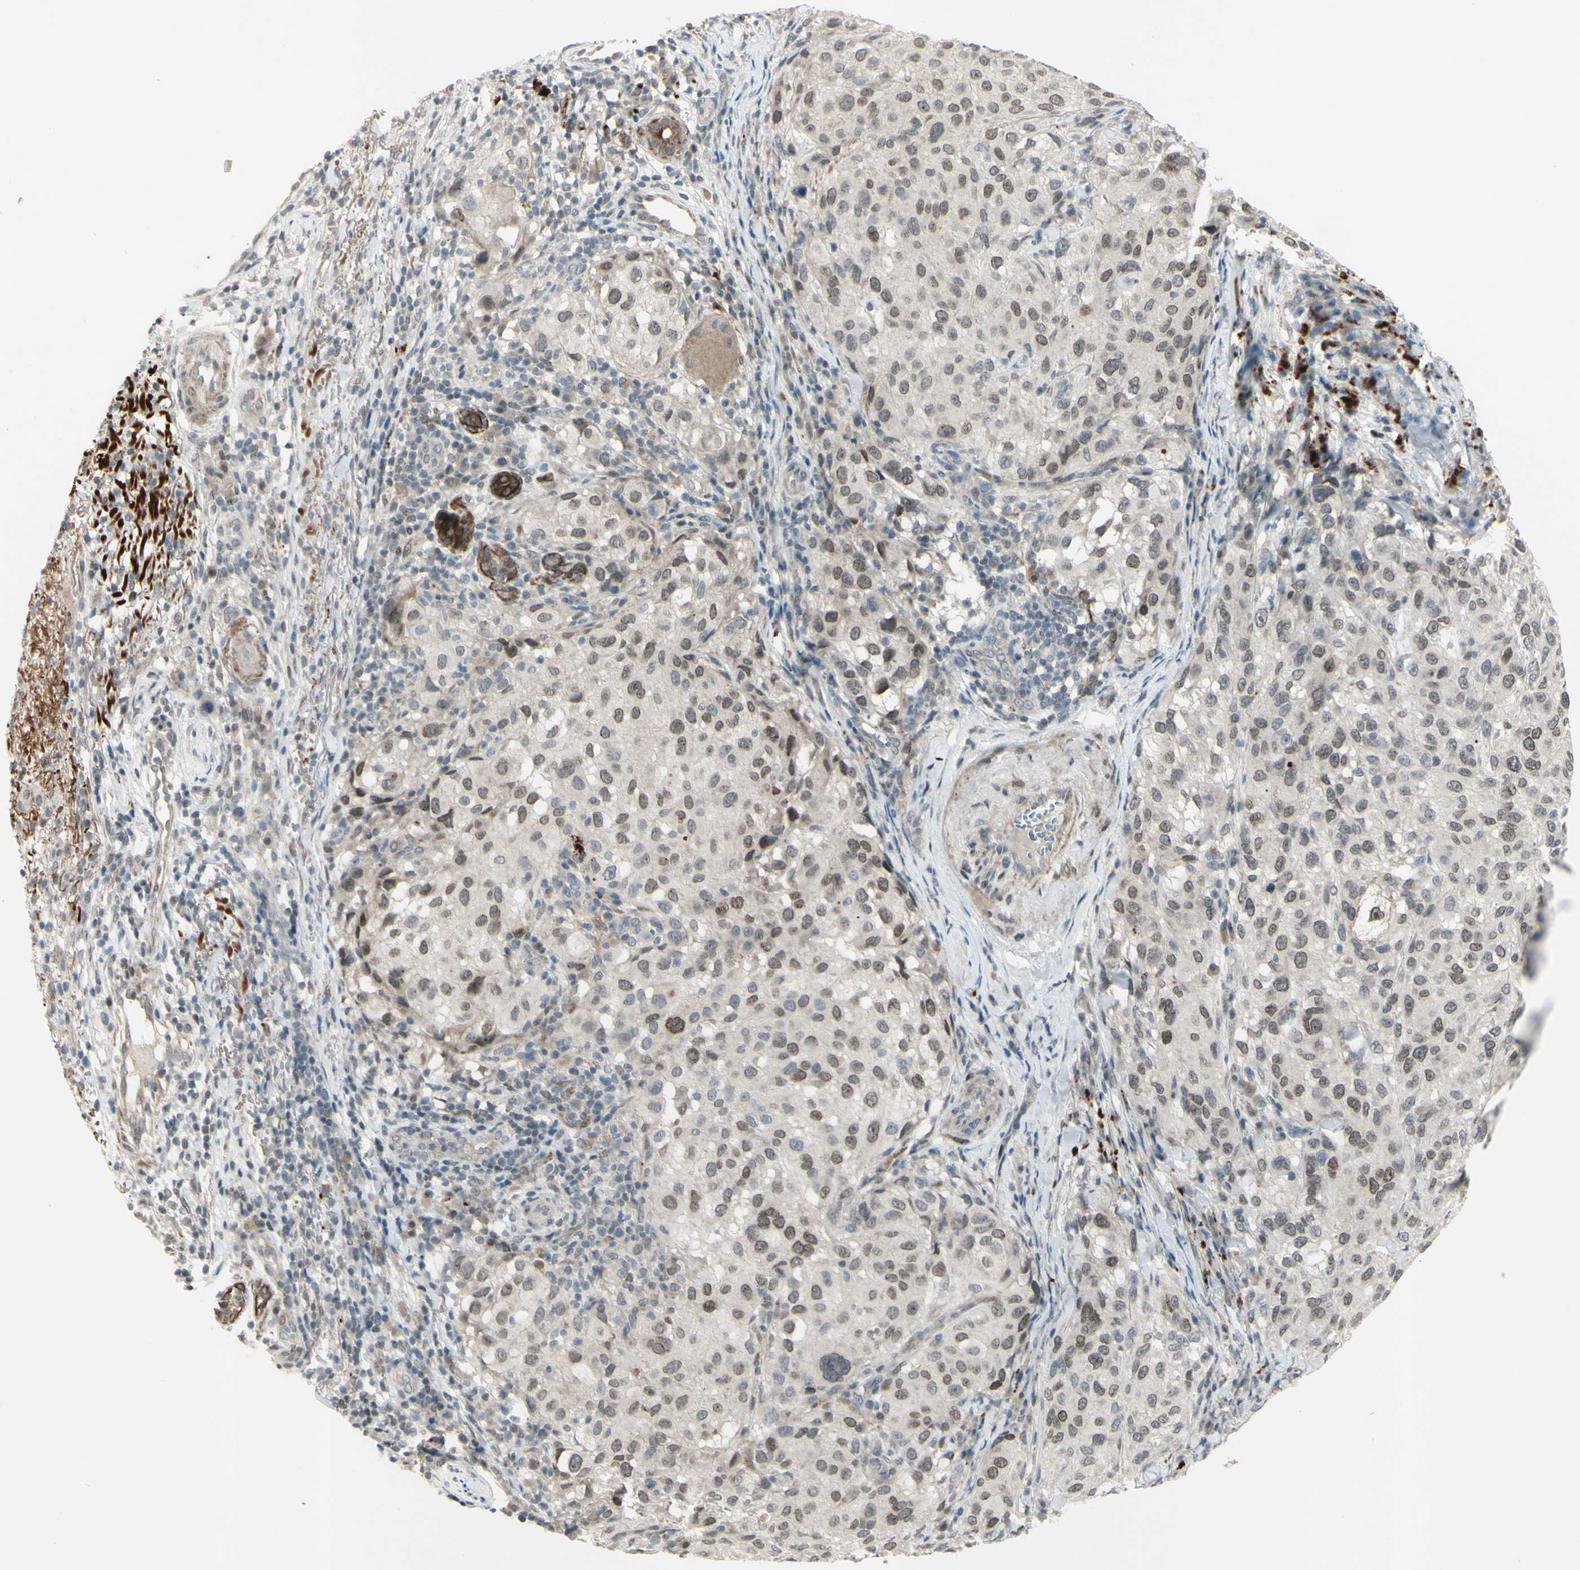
{"staining": {"intensity": "moderate", "quantity": ">75%", "location": "nuclear"}, "tissue": "melanoma", "cell_type": "Tumor cells", "image_type": "cancer", "snomed": [{"axis": "morphology", "description": "Necrosis, NOS"}, {"axis": "morphology", "description": "Malignant melanoma, NOS"}, {"axis": "topography", "description": "Skin"}], "caption": "Malignant melanoma stained with a brown dye demonstrates moderate nuclear positive positivity in about >75% of tumor cells.", "gene": "FGFR2", "patient": {"sex": "female", "age": 87}}